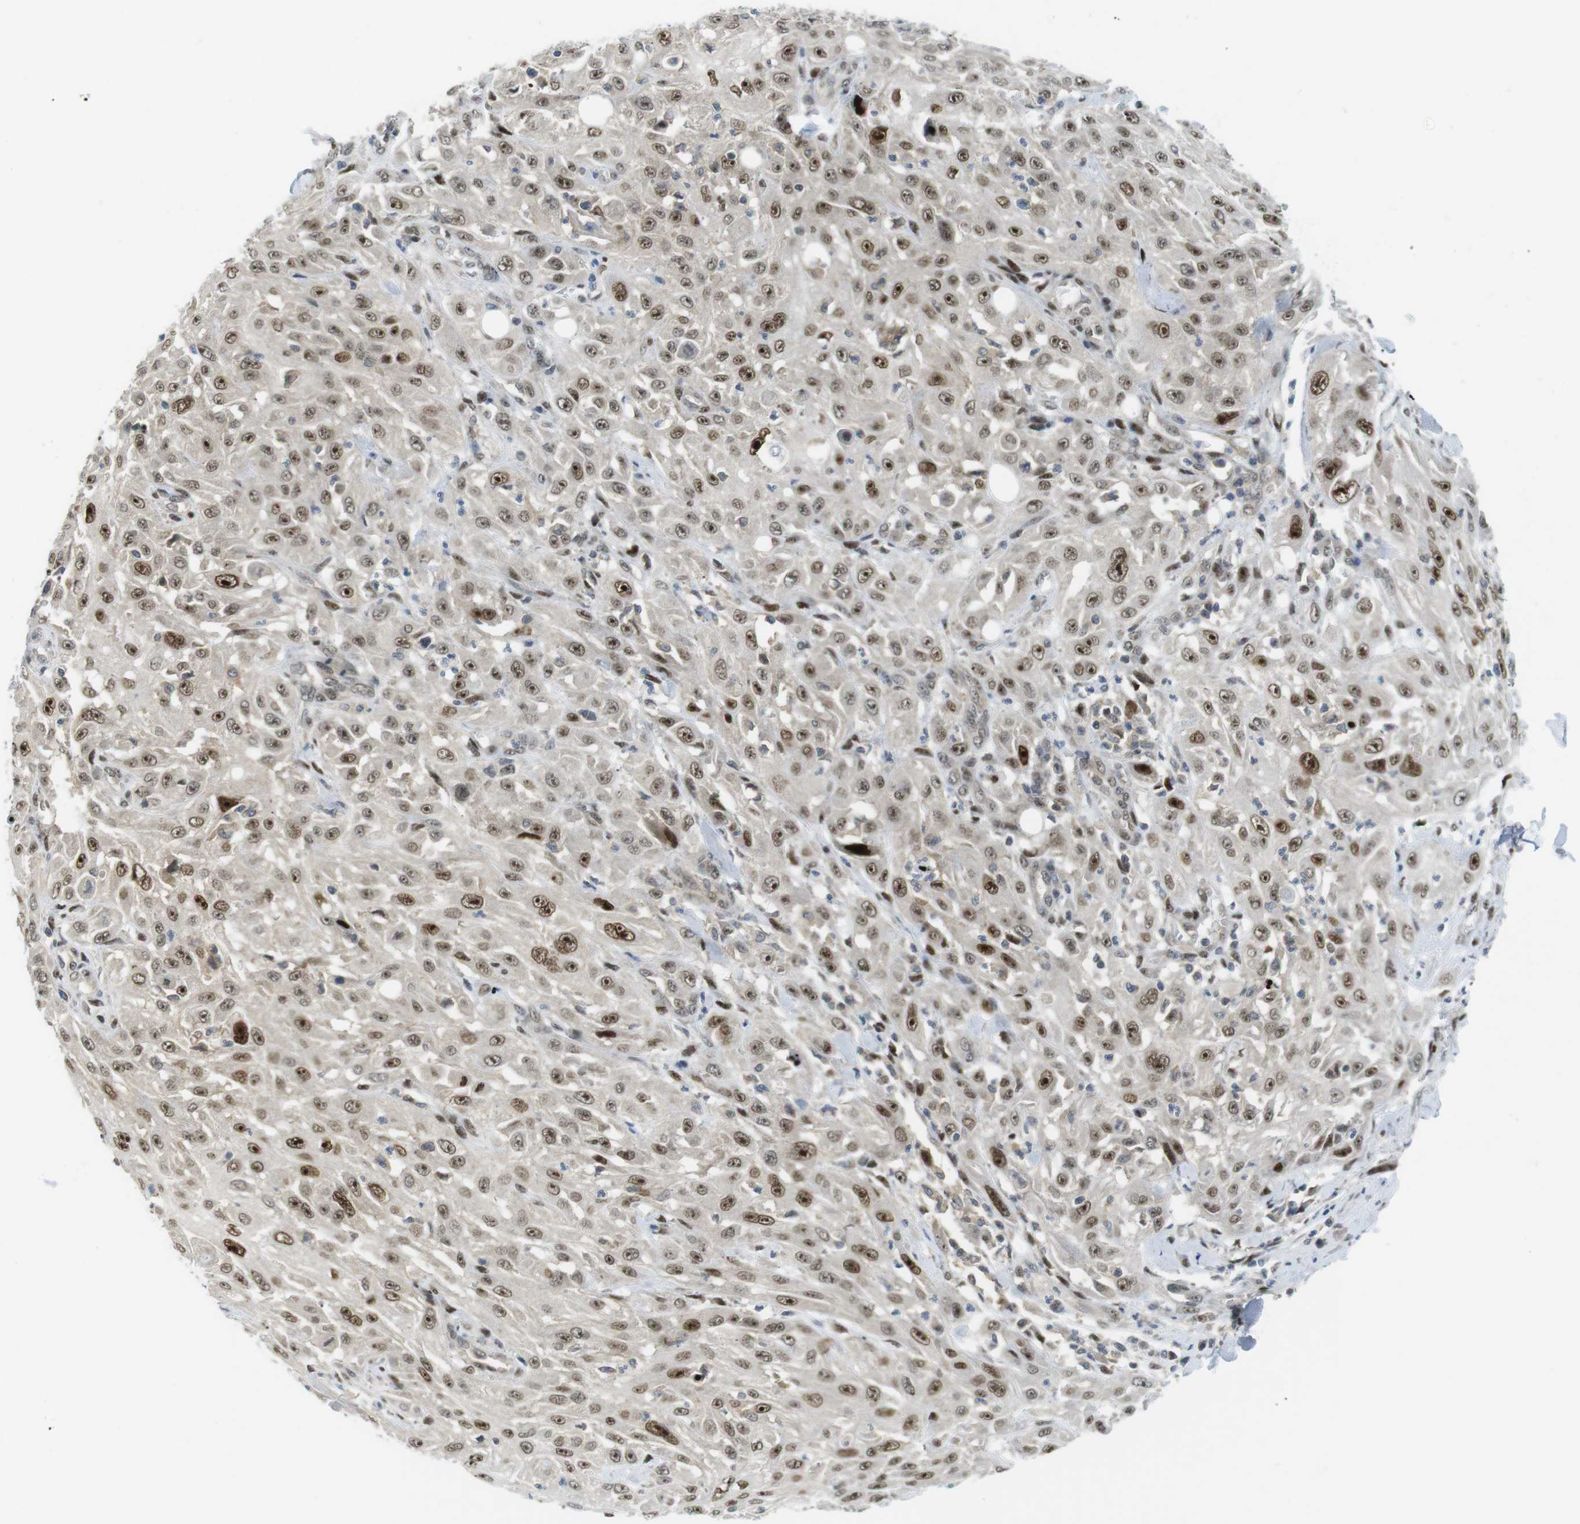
{"staining": {"intensity": "moderate", "quantity": ">75%", "location": "nuclear"}, "tissue": "skin cancer", "cell_type": "Tumor cells", "image_type": "cancer", "snomed": [{"axis": "morphology", "description": "Squamous cell carcinoma, NOS"}, {"axis": "morphology", "description": "Squamous cell carcinoma, metastatic, NOS"}, {"axis": "topography", "description": "Skin"}, {"axis": "topography", "description": "Lymph node"}], "caption": "Skin cancer was stained to show a protein in brown. There is medium levels of moderate nuclear expression in about >75% of tumor cells.", "gene": "RCC1", "patient": {"sex": "male", "age": 75}}